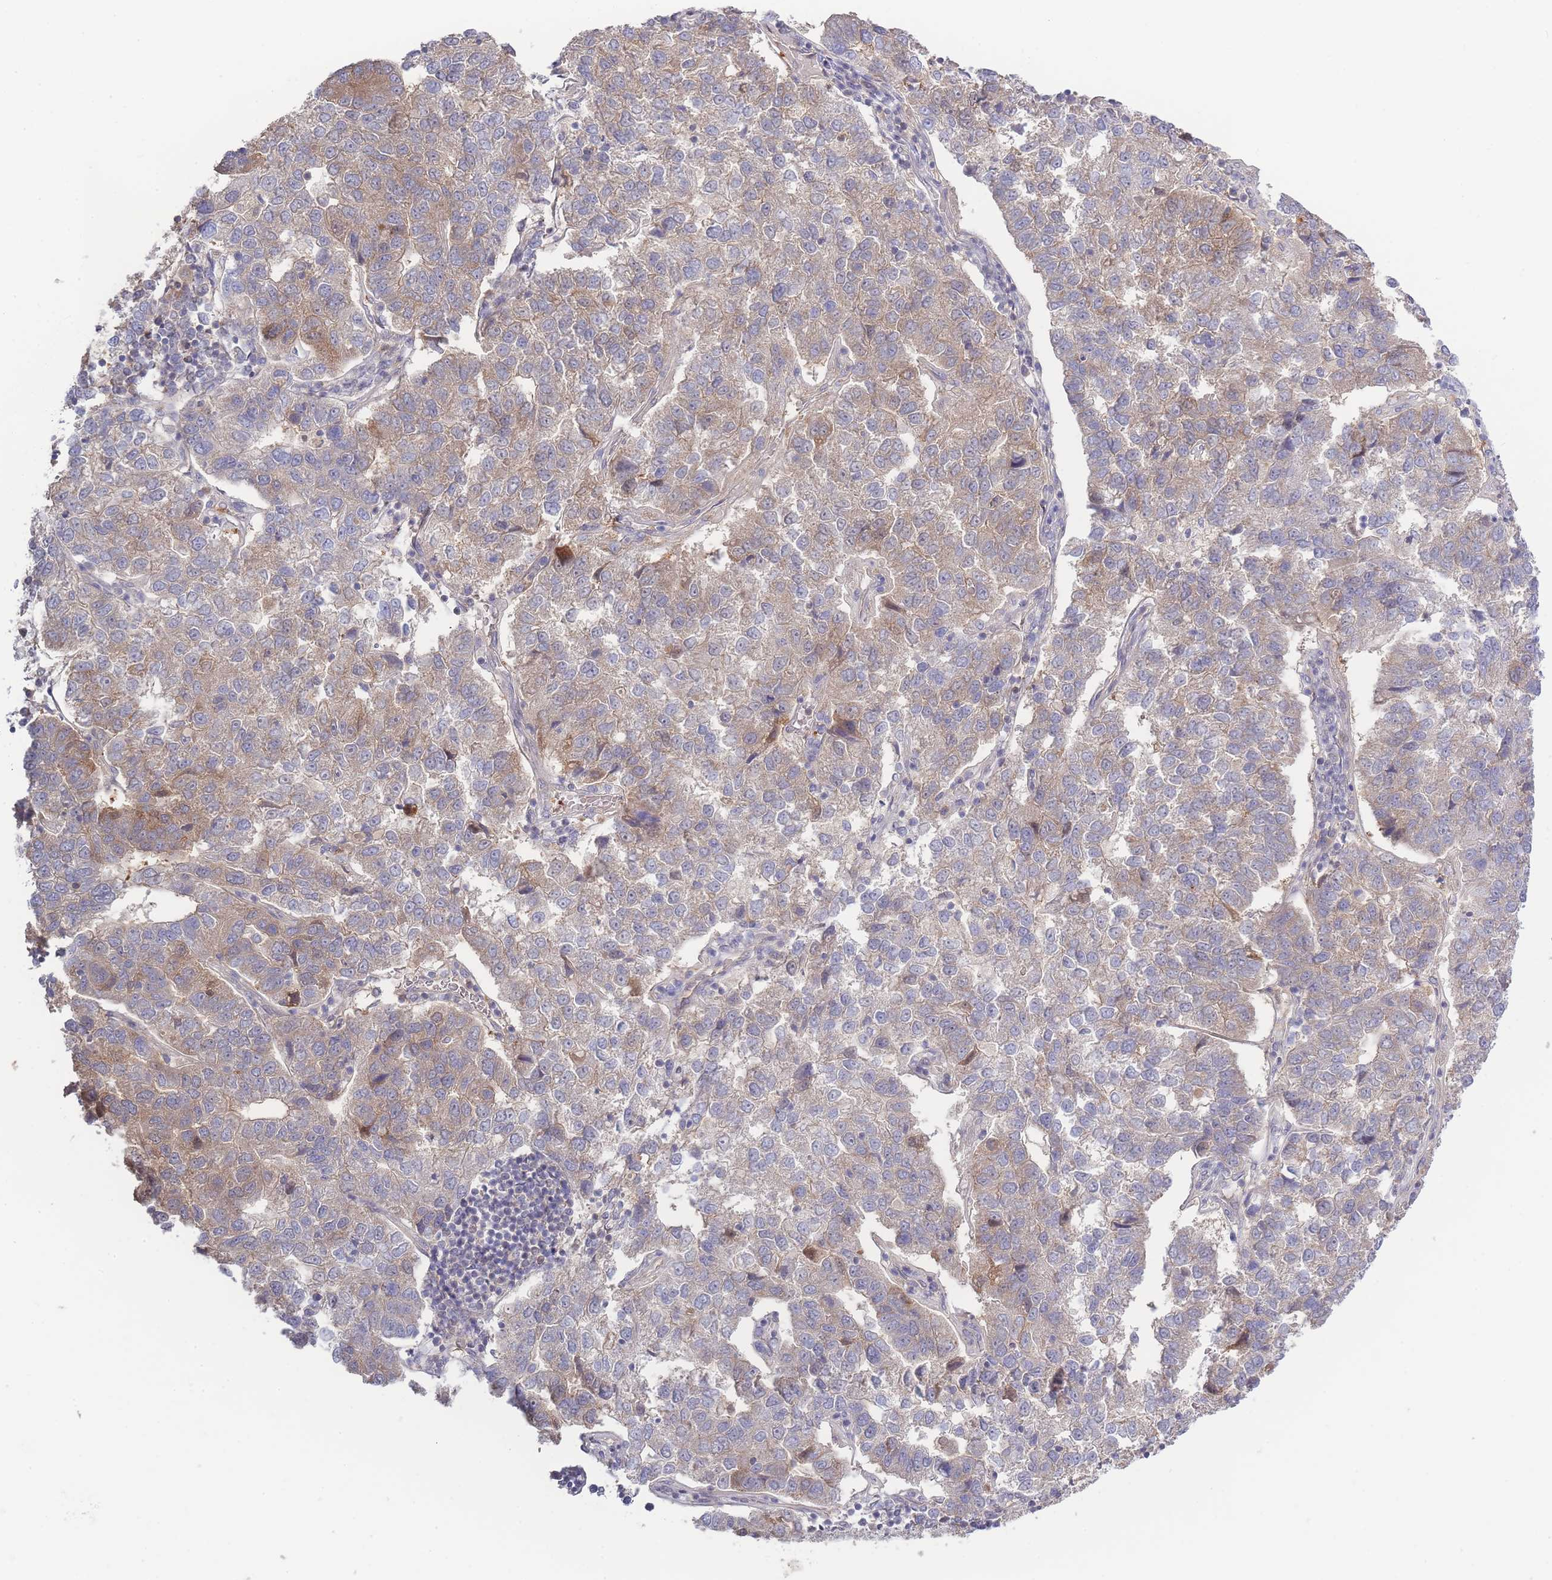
{"staining": {"intensity": "weak", "quantity": "25%-75%", "location": "cytoplasmic/membranous"}, "tissue": "pancreatic cancer", "cell_type": "Tumor cells", "image_type": "cancer", "snomed": [{"axis": "morphology", "description": "Adenocarcinoma, NOS"}, {"axis": "topography", "description": "Pancreas"}], "caption": "Weak cytoplasmic/membranous protein positivity is seen in about 25%-75% of tumor cells in adenocarcinoma (pancreatic). (DAB (3,3'-diaminobenzidine) IHC, brown staining for protein, blue staining for nuclei).", "gene": "SPHKAP", "patient": {"sex": "female", "age": 61}}